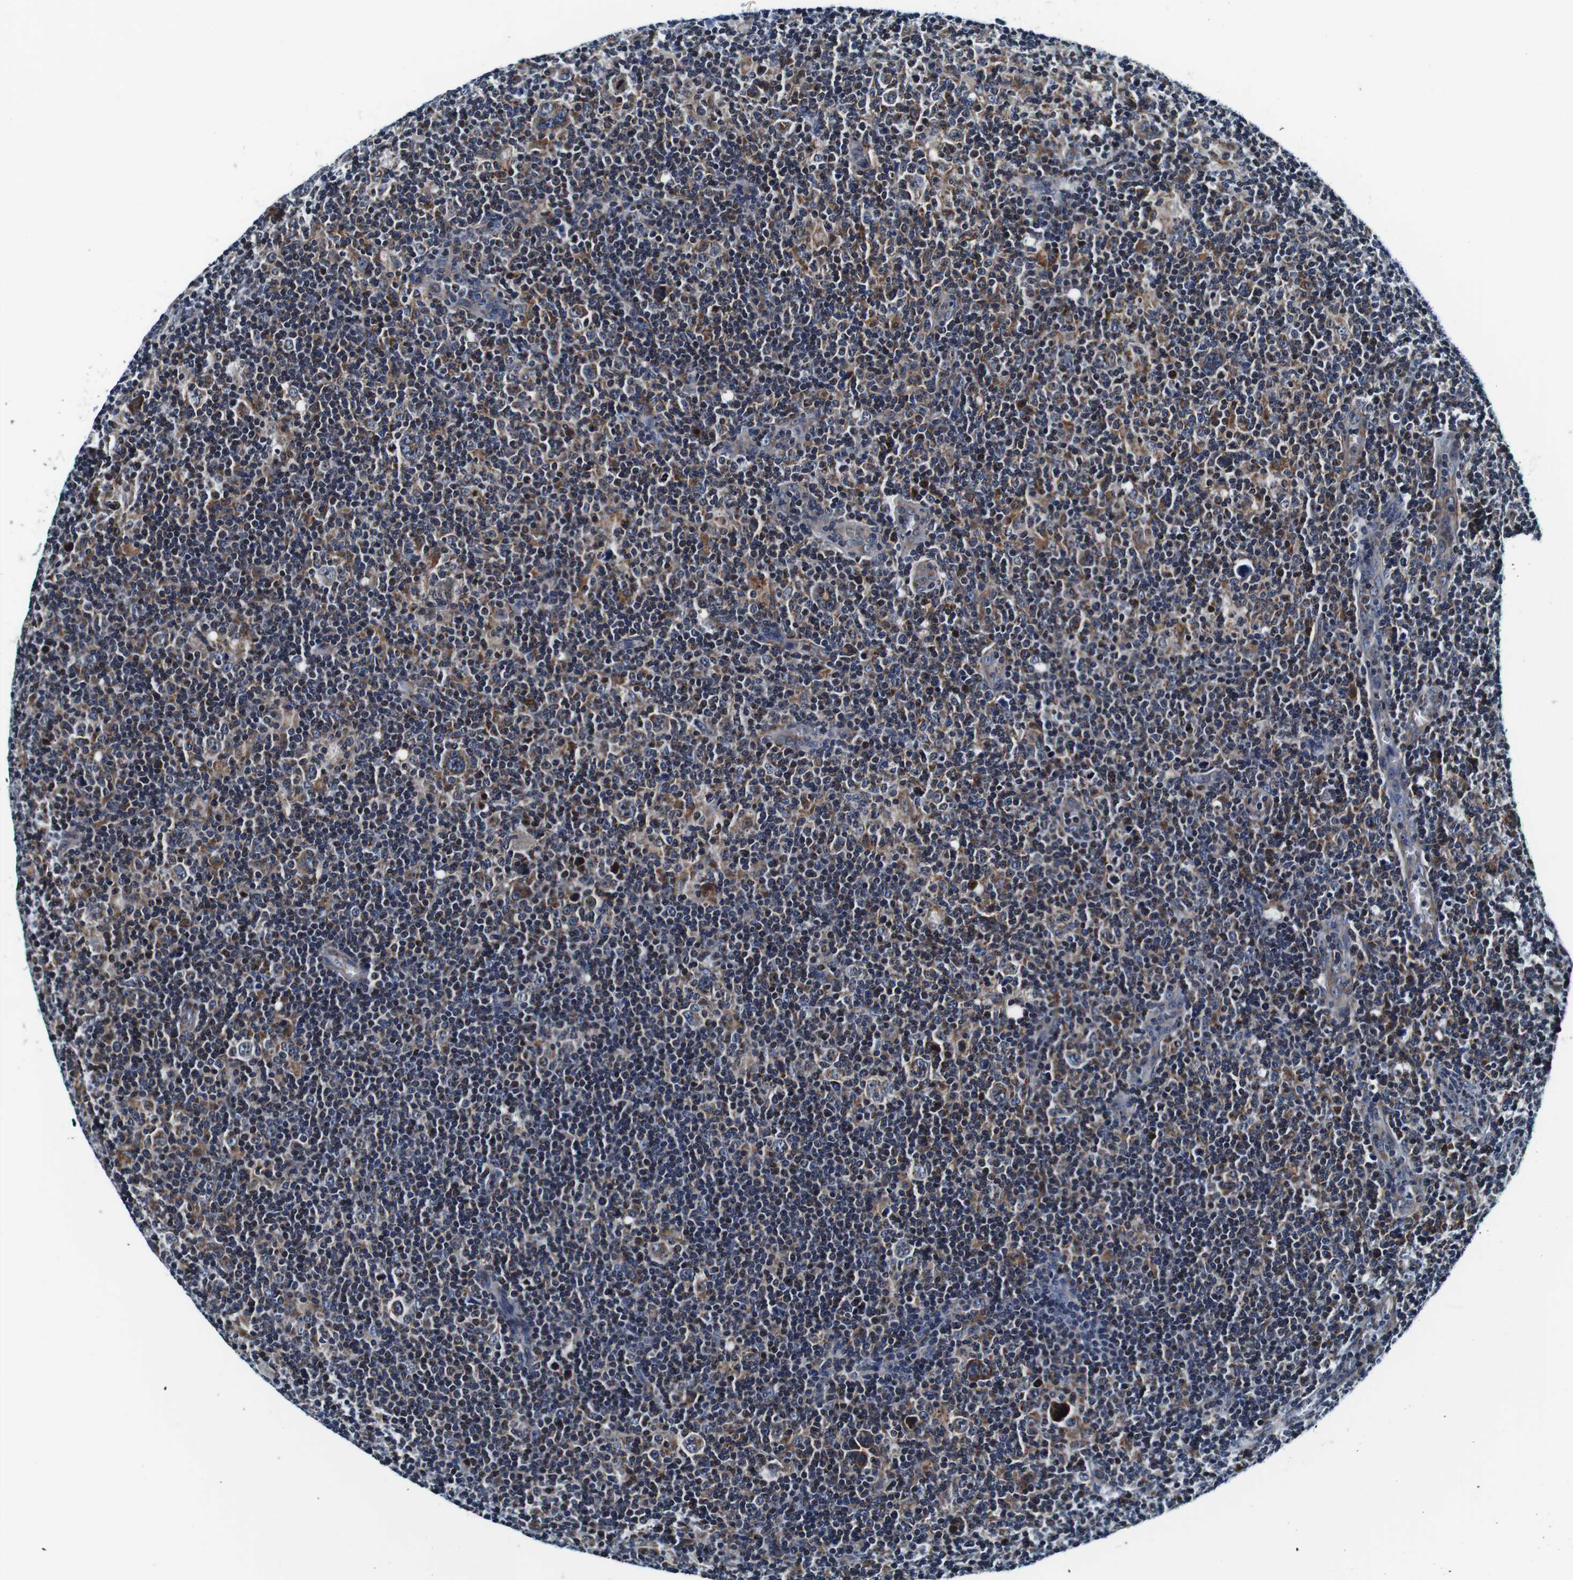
{"staining": {"intensity": "moderate", "quantity": ">75%", "location": "cytoplasmic/membranous"}, "tissue": "lymphoma", "cell_type": "Tumor cells", "image_type": "cancer", "snomed": [{"axis": "morphology", "description": "Hodgkin's disease, NOS"}, {"axis": "topography", "description": "Lymph node"}], "caption": "Immunohistochemical staining of Hodgkin's disease displays medium levels of moderate cytoplasmic/membranous protein expression in approximately >75% of tumor cells.", "gene": "FAR2", "patient": {"sex": "female", "age": 57}}